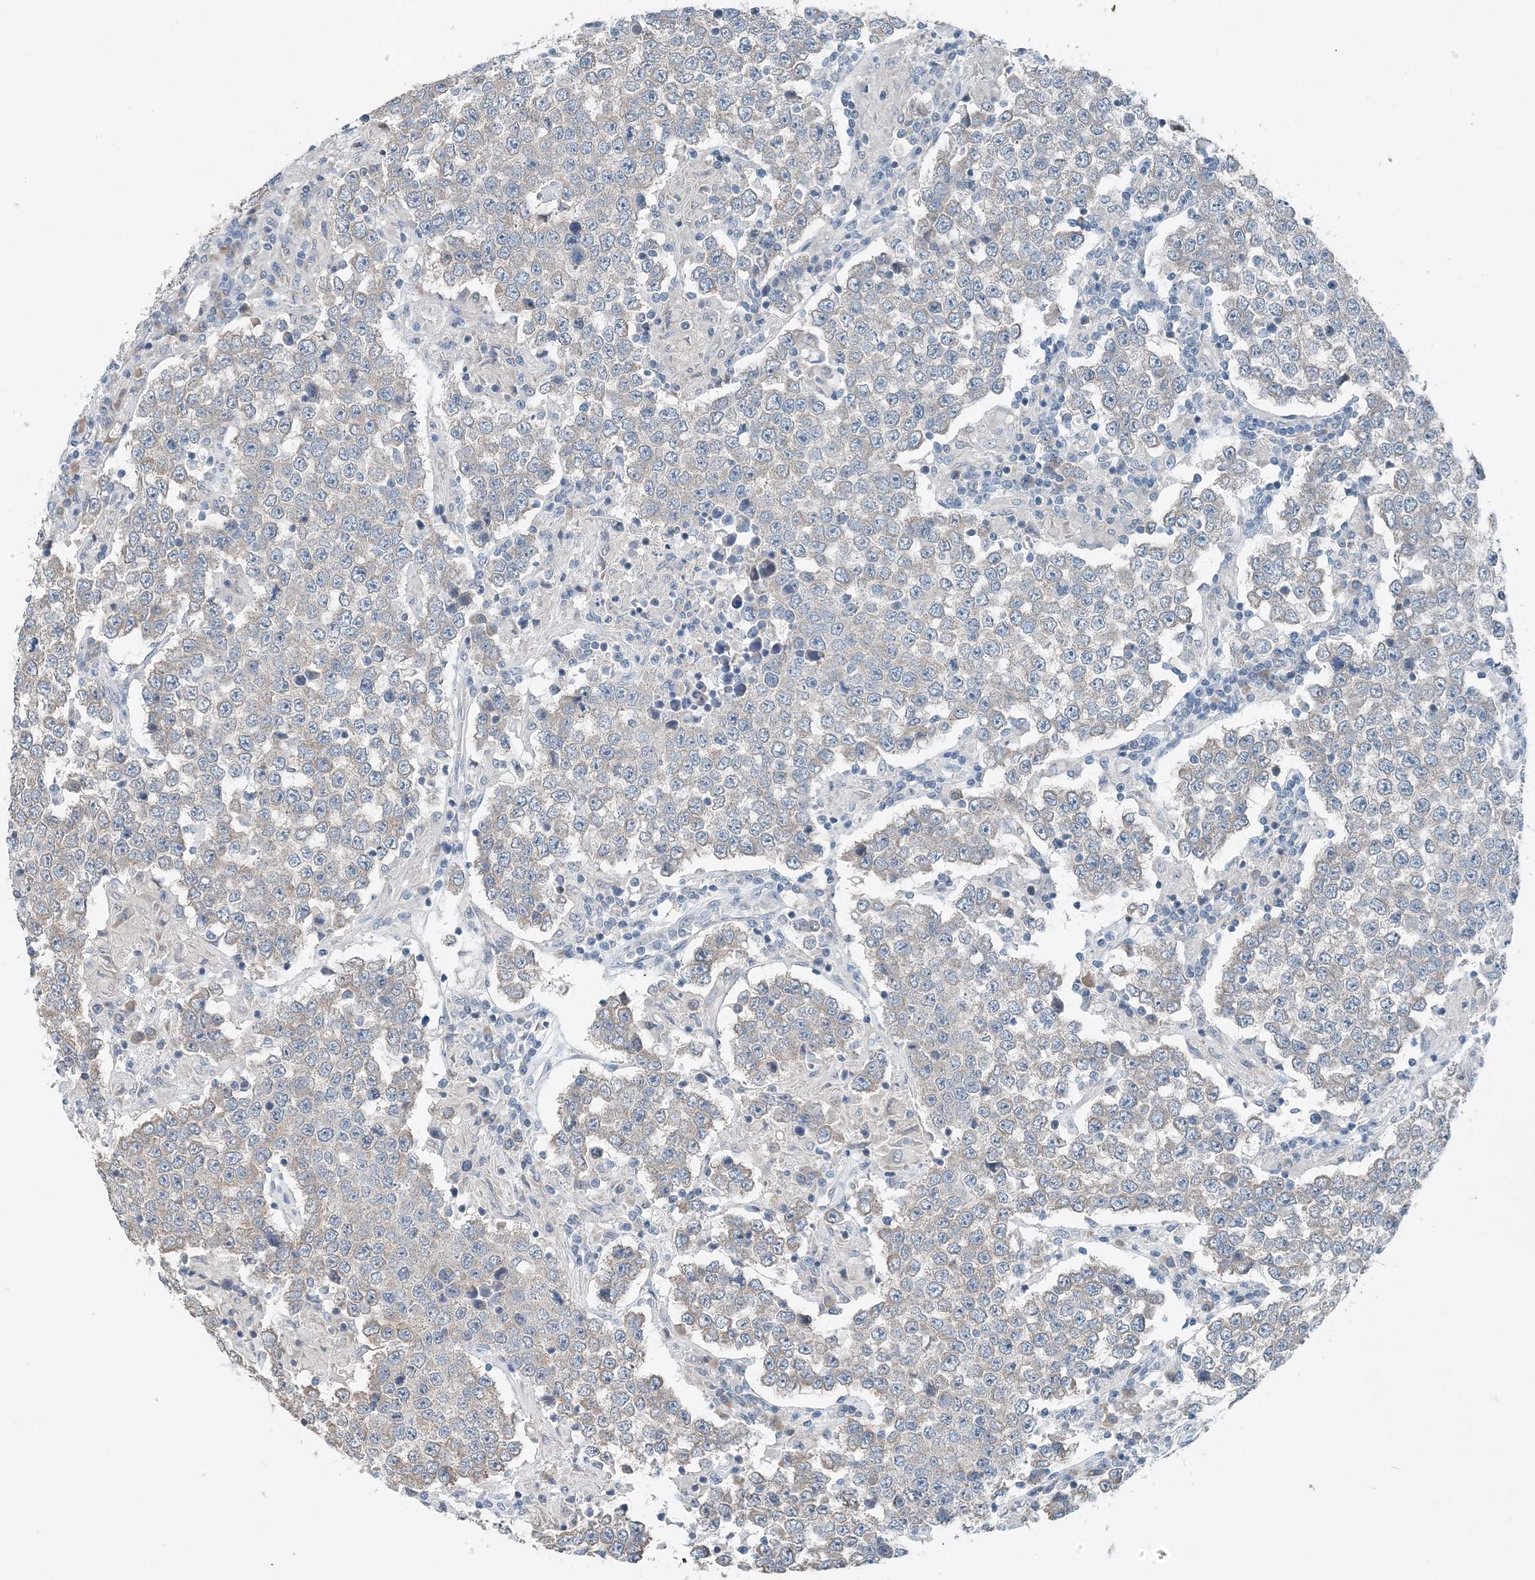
{"staining": {"intensity": "negative", "quantity": "none", "location": "none"}, "tissue": "testis cancer", "cell_type": "Tumor cells", "image_type": "cancer", "snomed": [{"axis": "morphology", "description": "Normal tissue, NOS"}, {"axis": "morphology", "description": "Urothelial carcinoma, High grade"}, {"axis": "morphology", "description": "Seminoma, NOS"}, {"axis": "morphology", "description": "Carcinoma, Embryonal, NOS"}, {"axis": "topography", "description": "Urinary bladder"}, {"axis": "topography", "description": "Testis"}], "caption": "An immunohistochemistry (IHC) image of testis cancer is shown. There is no staining in tumor cells of testis cancer.", "gene": "EEF1A2", "patient": {"sex": "male", "age": 41}}